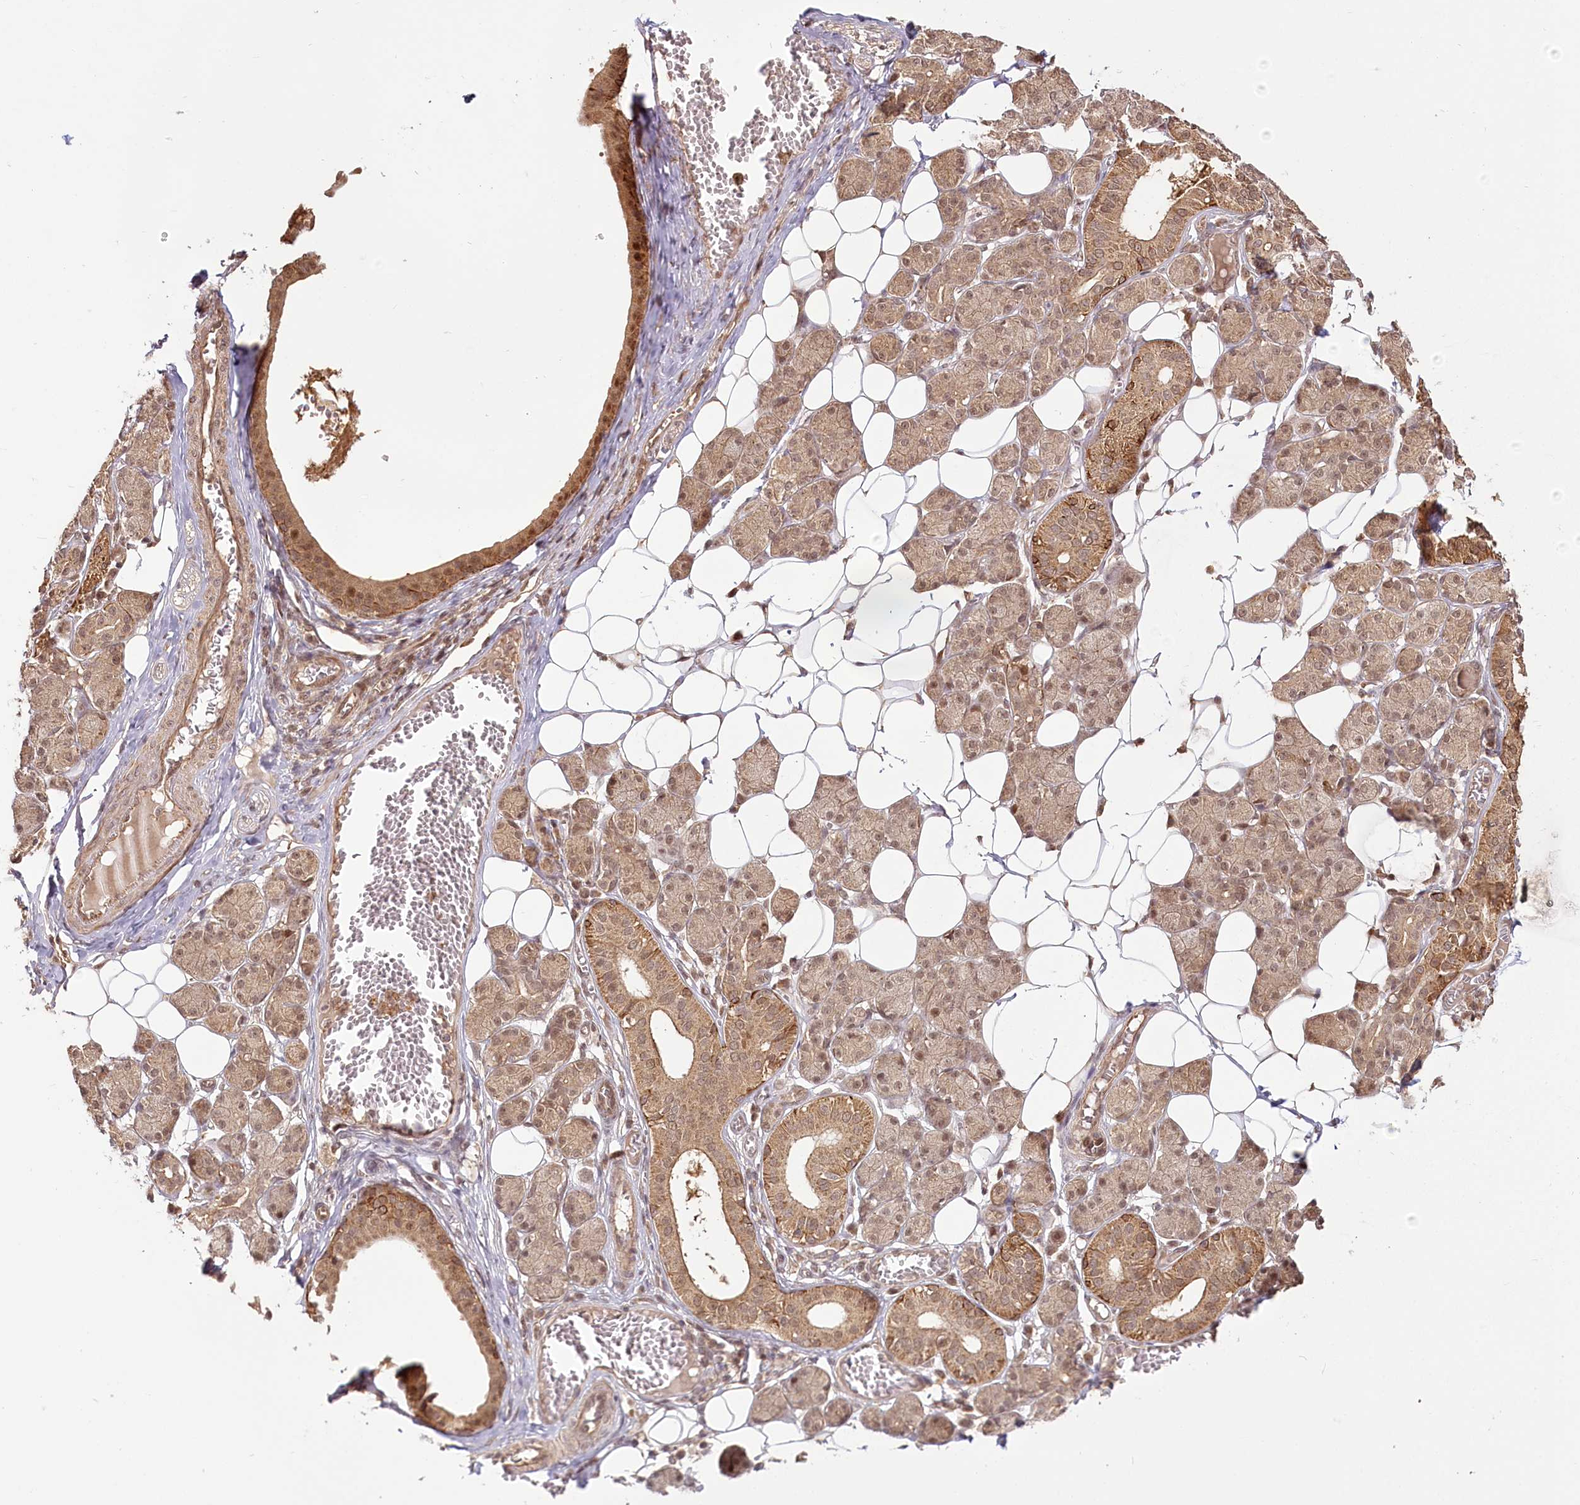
{"staining": {"intensity": "moderate", "quantity": ">75%", "location": "cytoplasmic/membranous,nuclear"}, "tissue": "salivary gland", "cell_type": "Glandular cells", "image_type": "normal", "snomed": [{"axis": "morphology", "description": "Normal tissue, NOS"}, {"axis": "topography", "description": "Salivary gland"}], "caption": "Glandular cells show medium levels of moderate cytoplasmic/membranous,nuclear positivity in about >75% of cells in normal salivary gland.", "gene": "R3HDM2", "patient": {"sex": "female", "age": 33}}